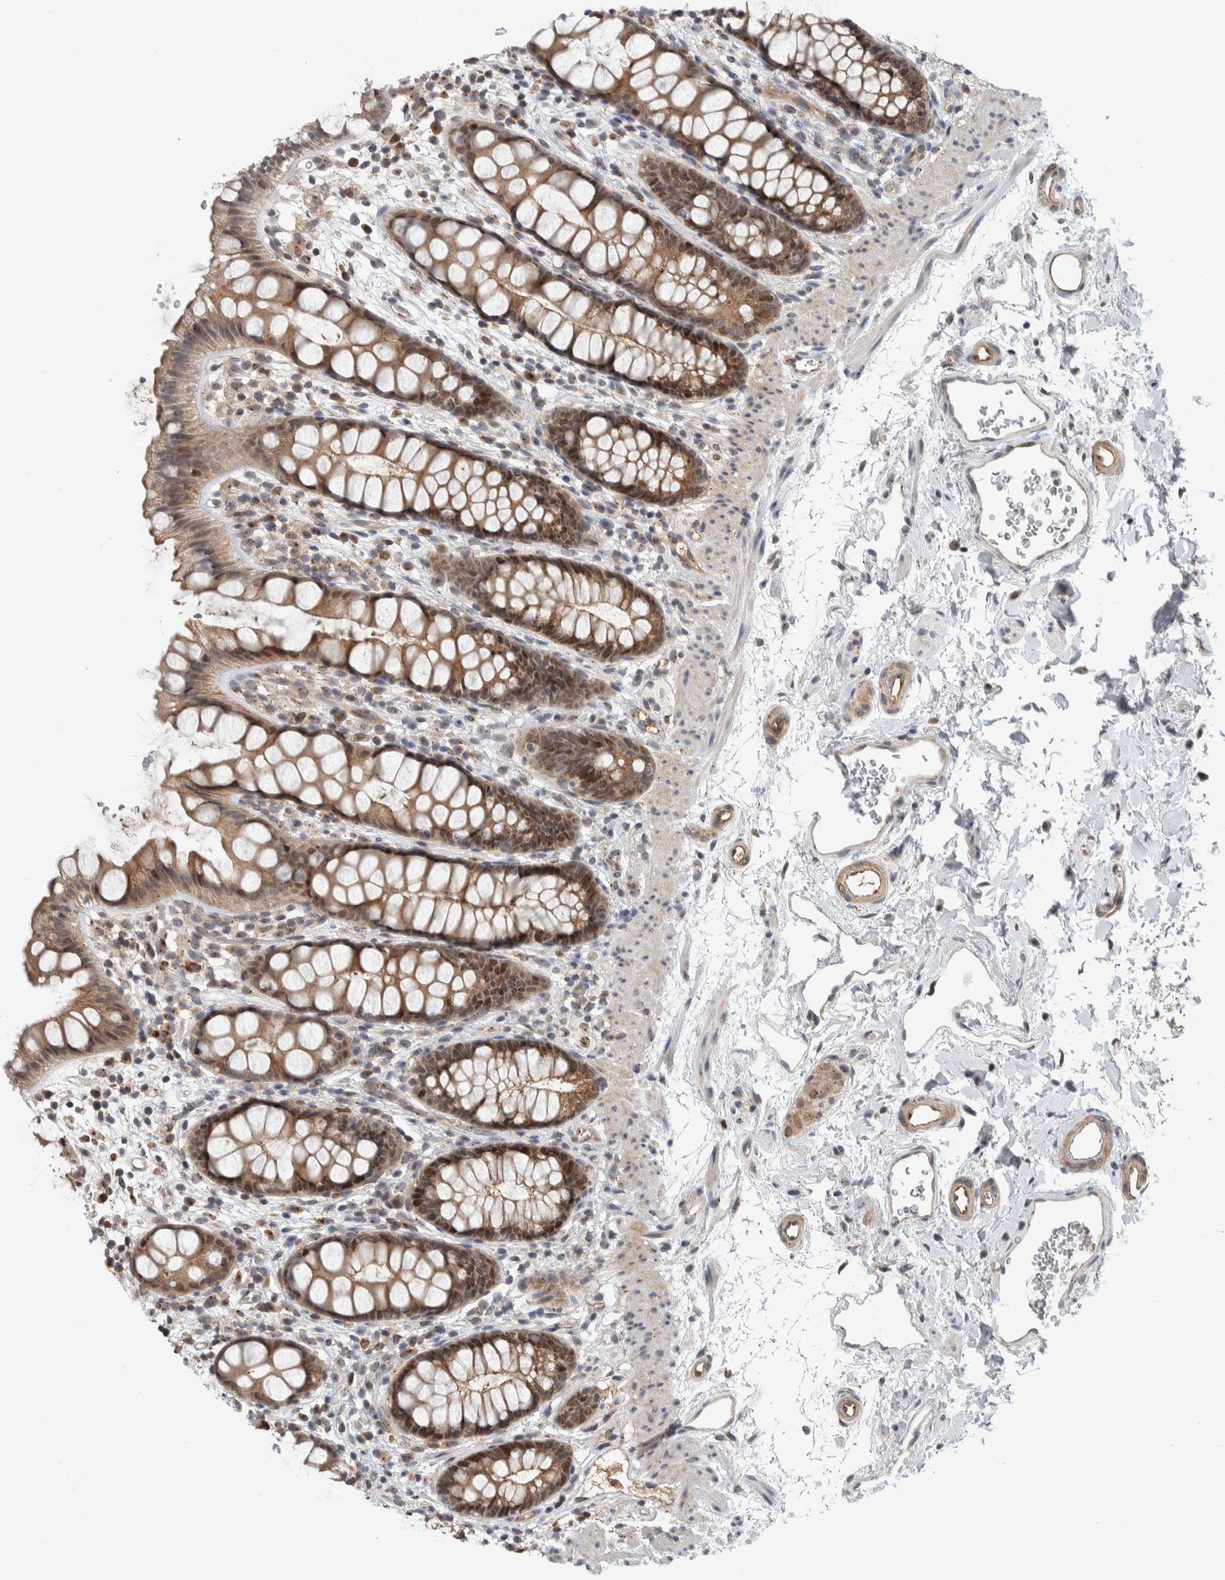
{"staining": {"intensity": "moderate", "quantity": ">75%", "location": "cytoplasmic/membranous,nuclear"}, "tissue": "rectum", "cell_type": "Glandular cells", "image_type": "normal", "snomed": [{"axis": "morphology", "description": "Normal tissue, NOS"}, {"axis": "topography", "description": "Rectum"}], "caption": "A brown stain shows moderate cytoplasmic/membranous,nuclear positivity of a protein in glandular cells of normal human rectum. The staining was performed using DAB (3,3'-diaminobenzidine), with brown indicating positive protein expression. Nuclei are stained blue with hematoxylin.", "gene": "MSL1", "patient": {"sex": "female", "age": 65}}